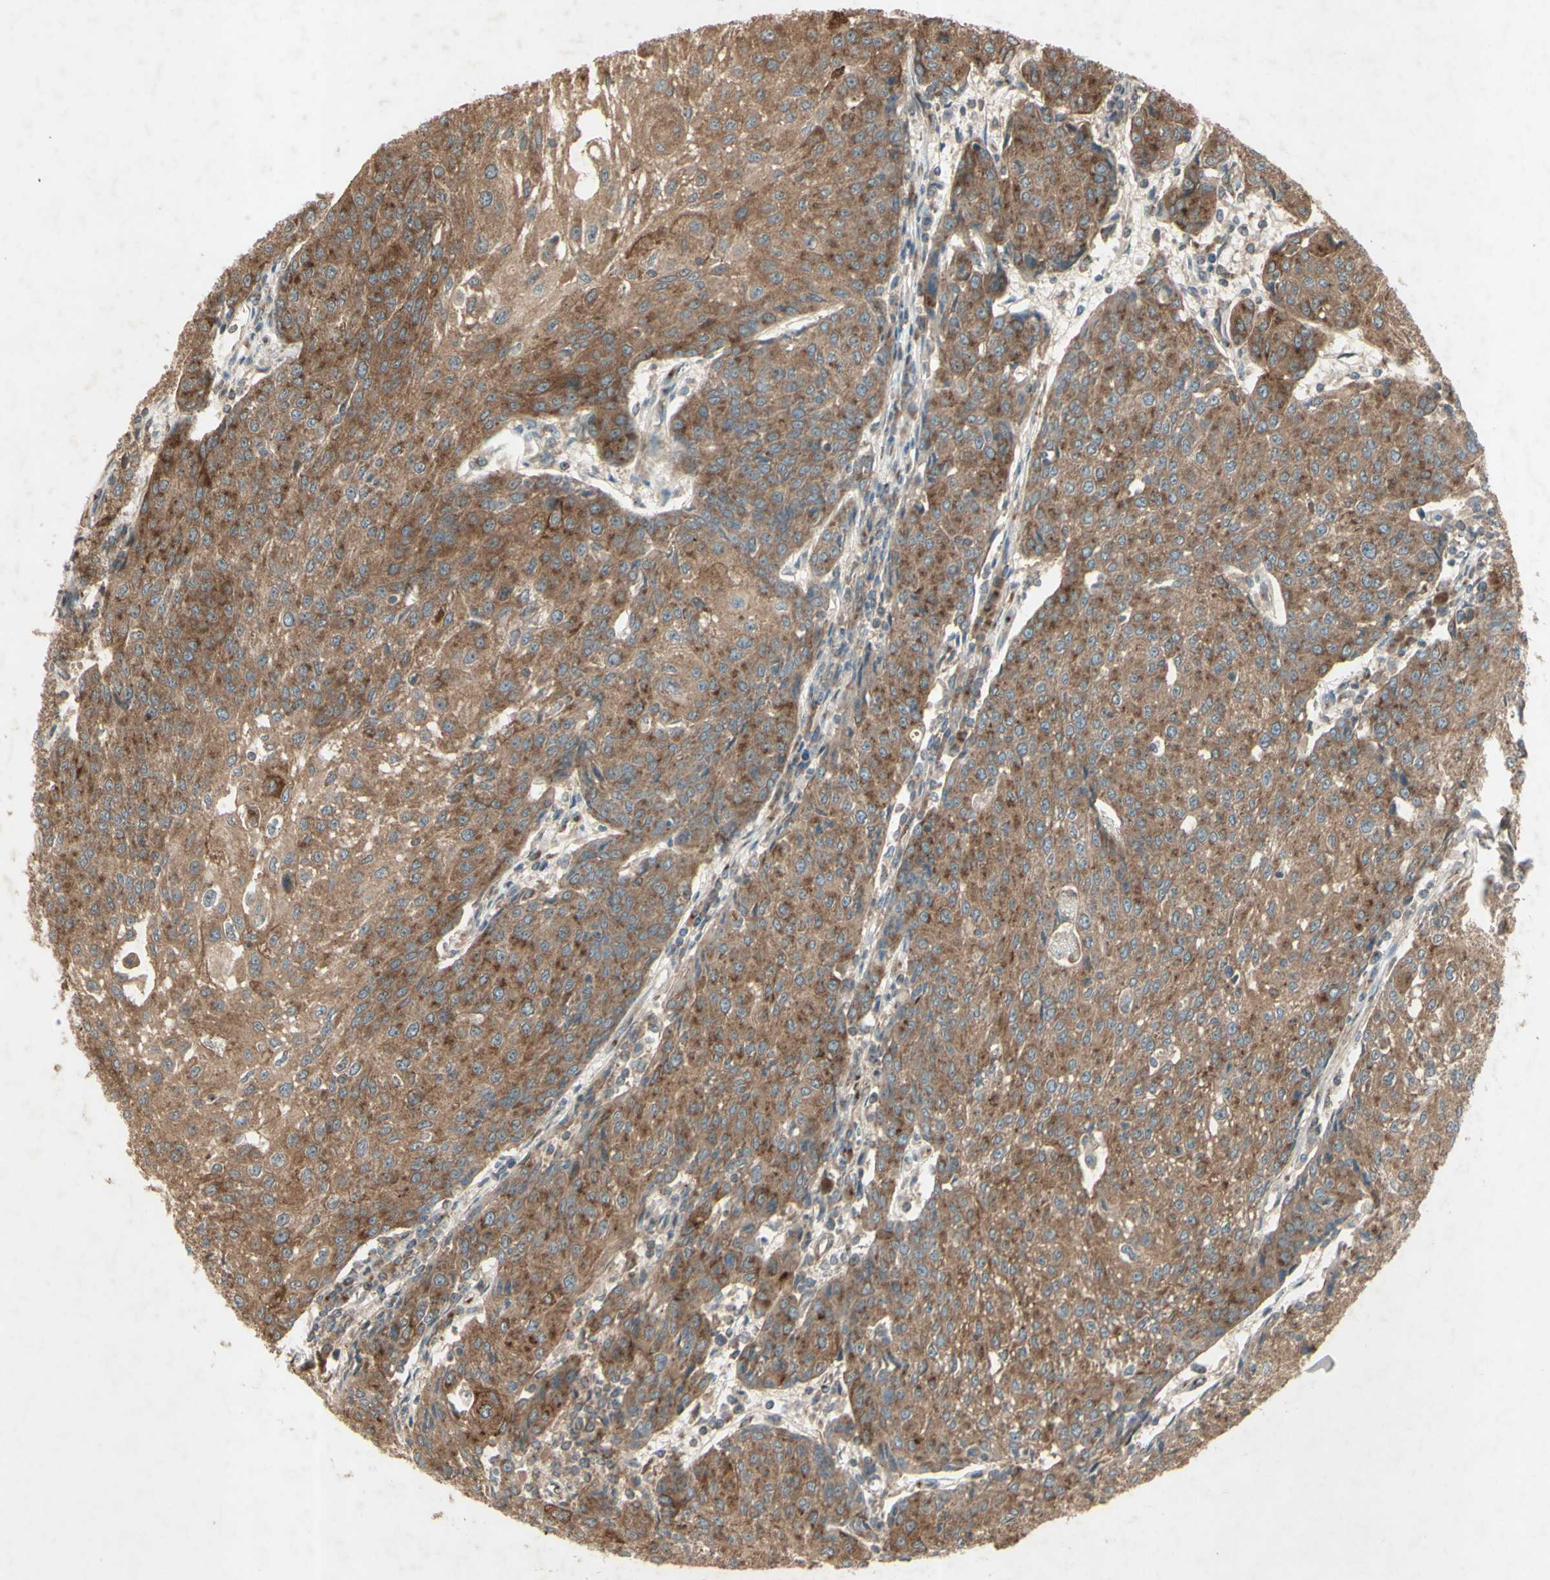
{"staining": {"intensity": "moderate", "quantity": ">75%", "location": "cytoplasmic/membranous"}, "tissue": "urothelial cancer", "cell_type": "Tumor cells", "image_type": "cancer", "snomed": [{"axis": "morphology", "description": "Urothelial carcinoma, High grade"}, {"axis": "topography", "description": "Urinary bladder"}], "caption": "The photomicrograph reveals immunohistochemical staining of urothelial cancer. There is moderate cytoplasmic/membranous positivity is identified in approximately >75% of tumor cells. The staining is performed using DAB brown chromogen to label protein expression. The nuclei are counter-stained blue using hematoxylin.", "gene": "AP1G1", "patient": {"sex": "female", "age": 85}}